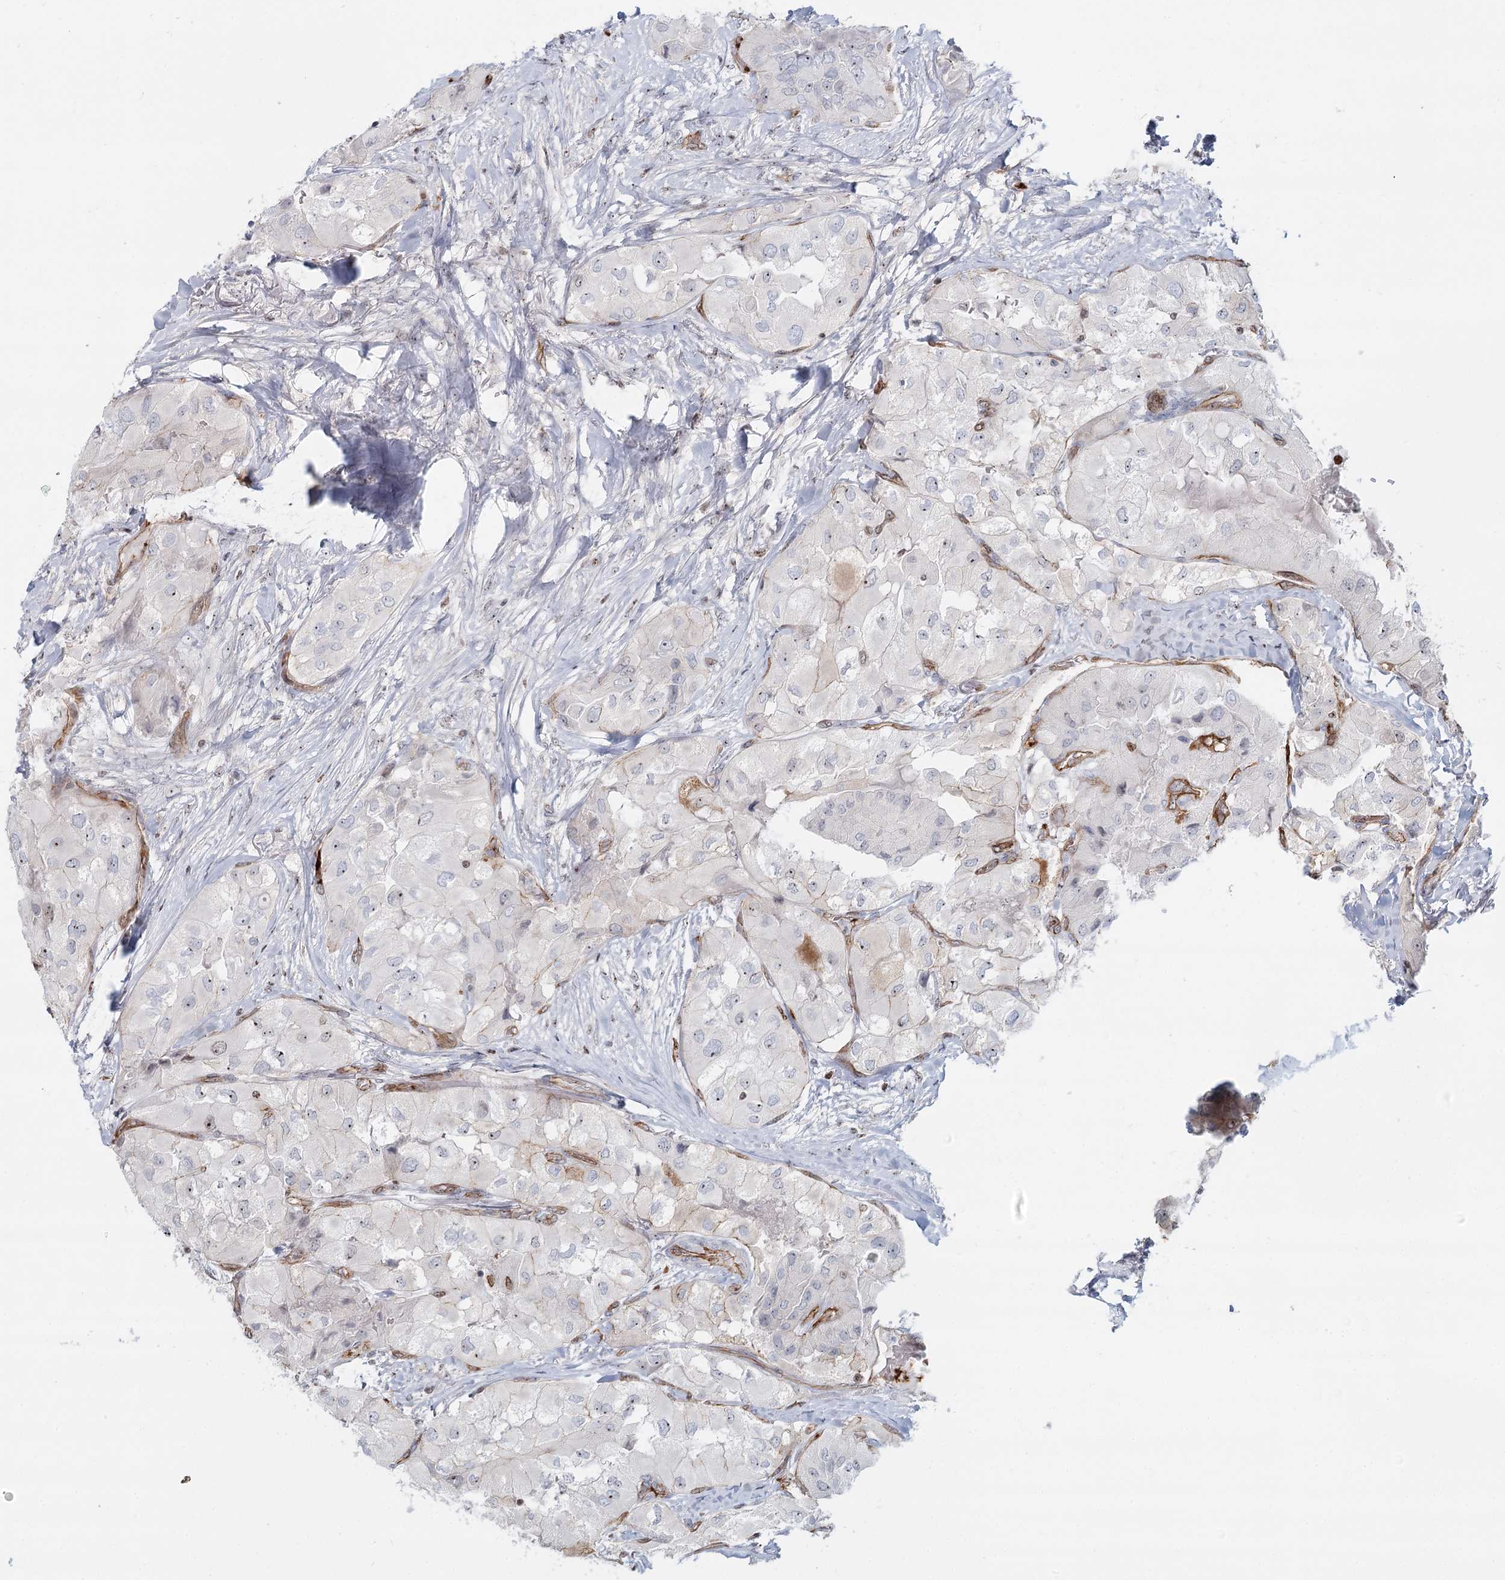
{"staining": {"intensity": "negative", "quantity": "none", "location": "none"}, "tissue": "thyroid cancer", "cell_type": "Tumor cells", "image_type": "cancer", "snomed": [{"axis": "morphology", "description": "Papillary adenocarcinoma, NOS"}, {"axis": "topography", "description": "Thyroid gland"}], "caption": "Papillary adenocarcinoma (thyroid) was stained to show a protein in brown. There is no significant positivity in tumor cells.", "gene": "ZFYVE28", "patient": {"sex": "female", "age": 59}}